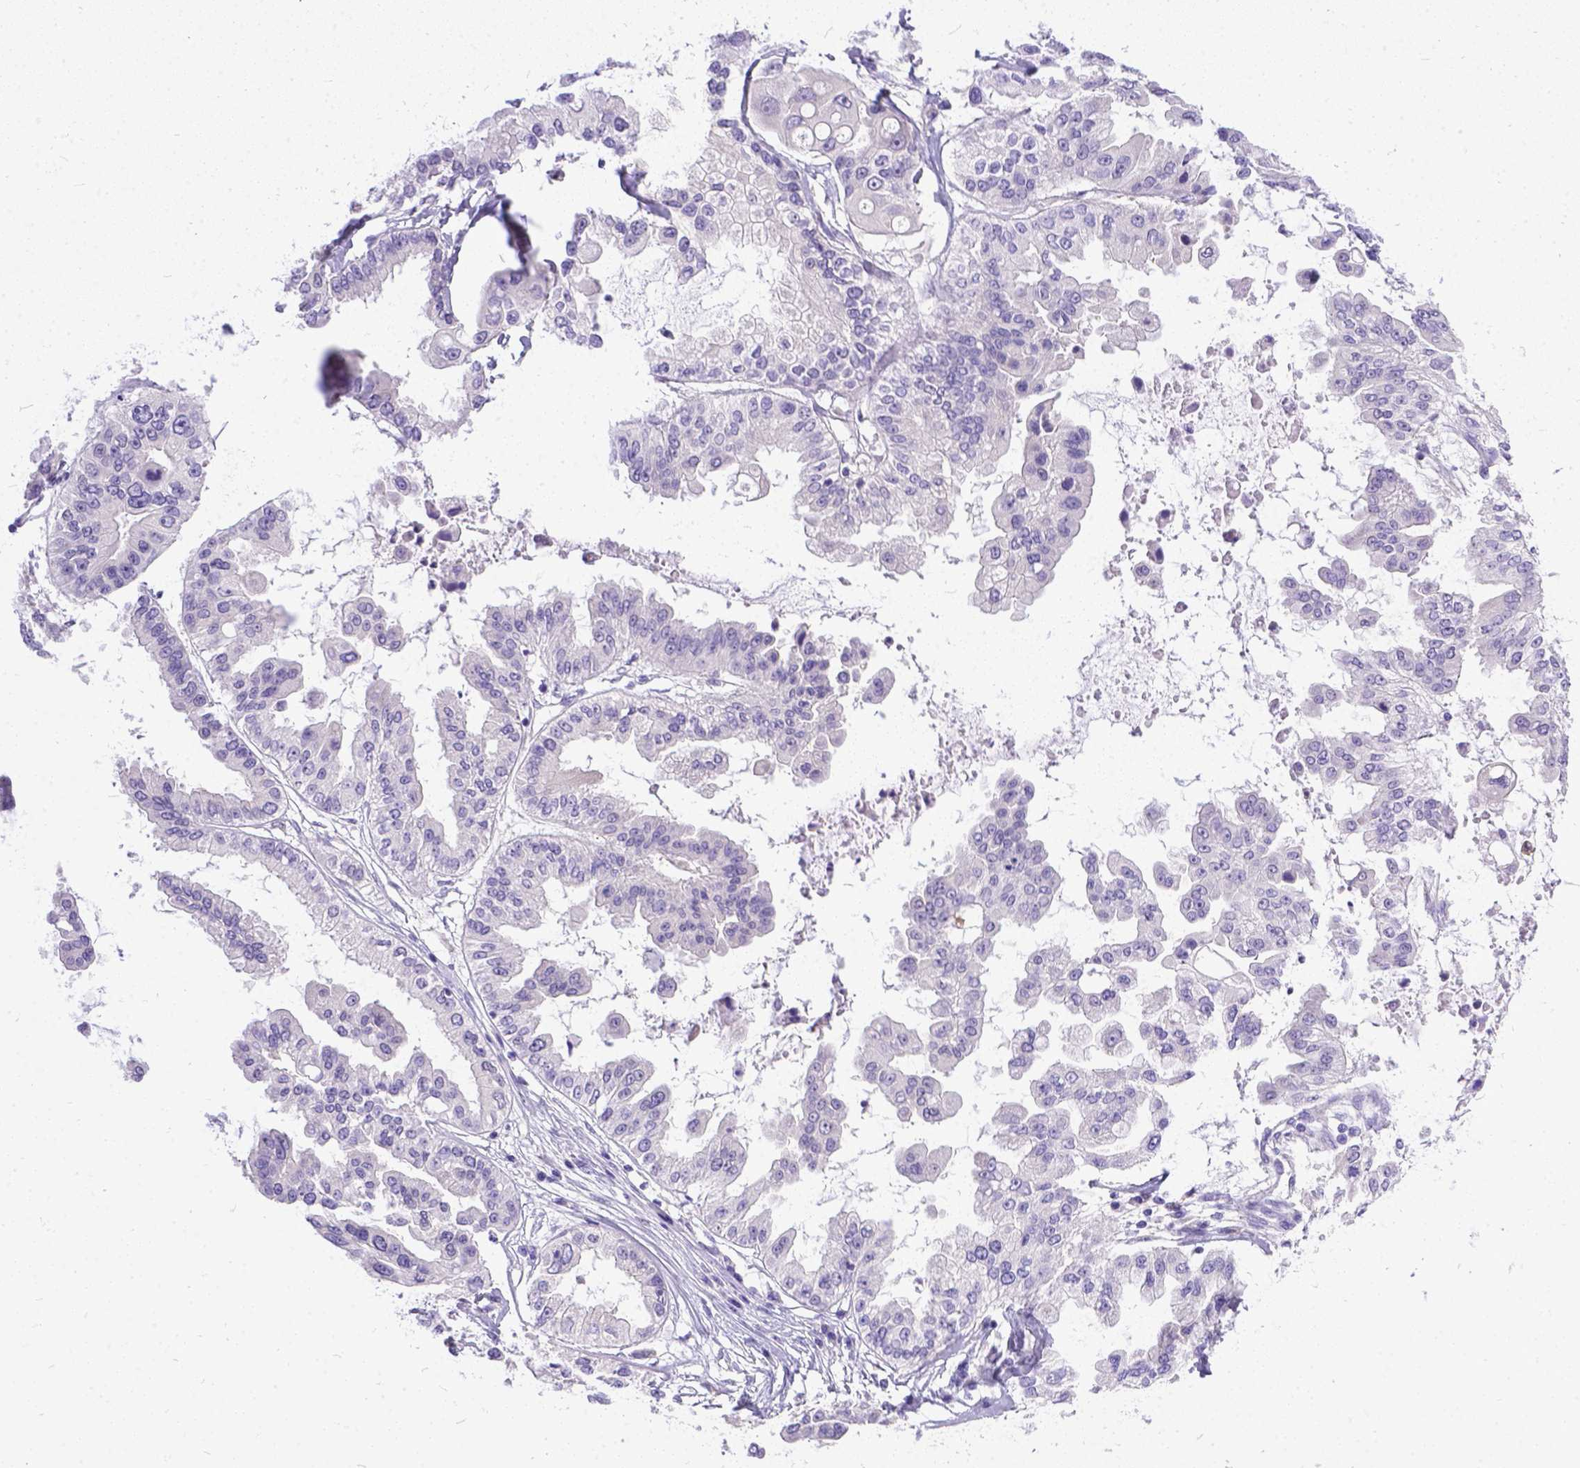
{"staining": {"intensity": "negative", "quantity": "none", "location": "none"}, "tissue": "ovarian cancer", "cell_type": "Tumor cells", "image_type": "cancer", "snomed": [{"axis": "morphology", "description": "Cystadenocarcinoma, serous, NOS"}, {"axis": "topography", "description": "Ovary"}], "caption": "Immunohistochemistry photomicrograph of human ovarian serous cystadenocarcinoma stained for a protein (brown), which shows no expression in tumor cells.", "gene": "TTLL6", "patient": {"sex": "female", "age": 56}}